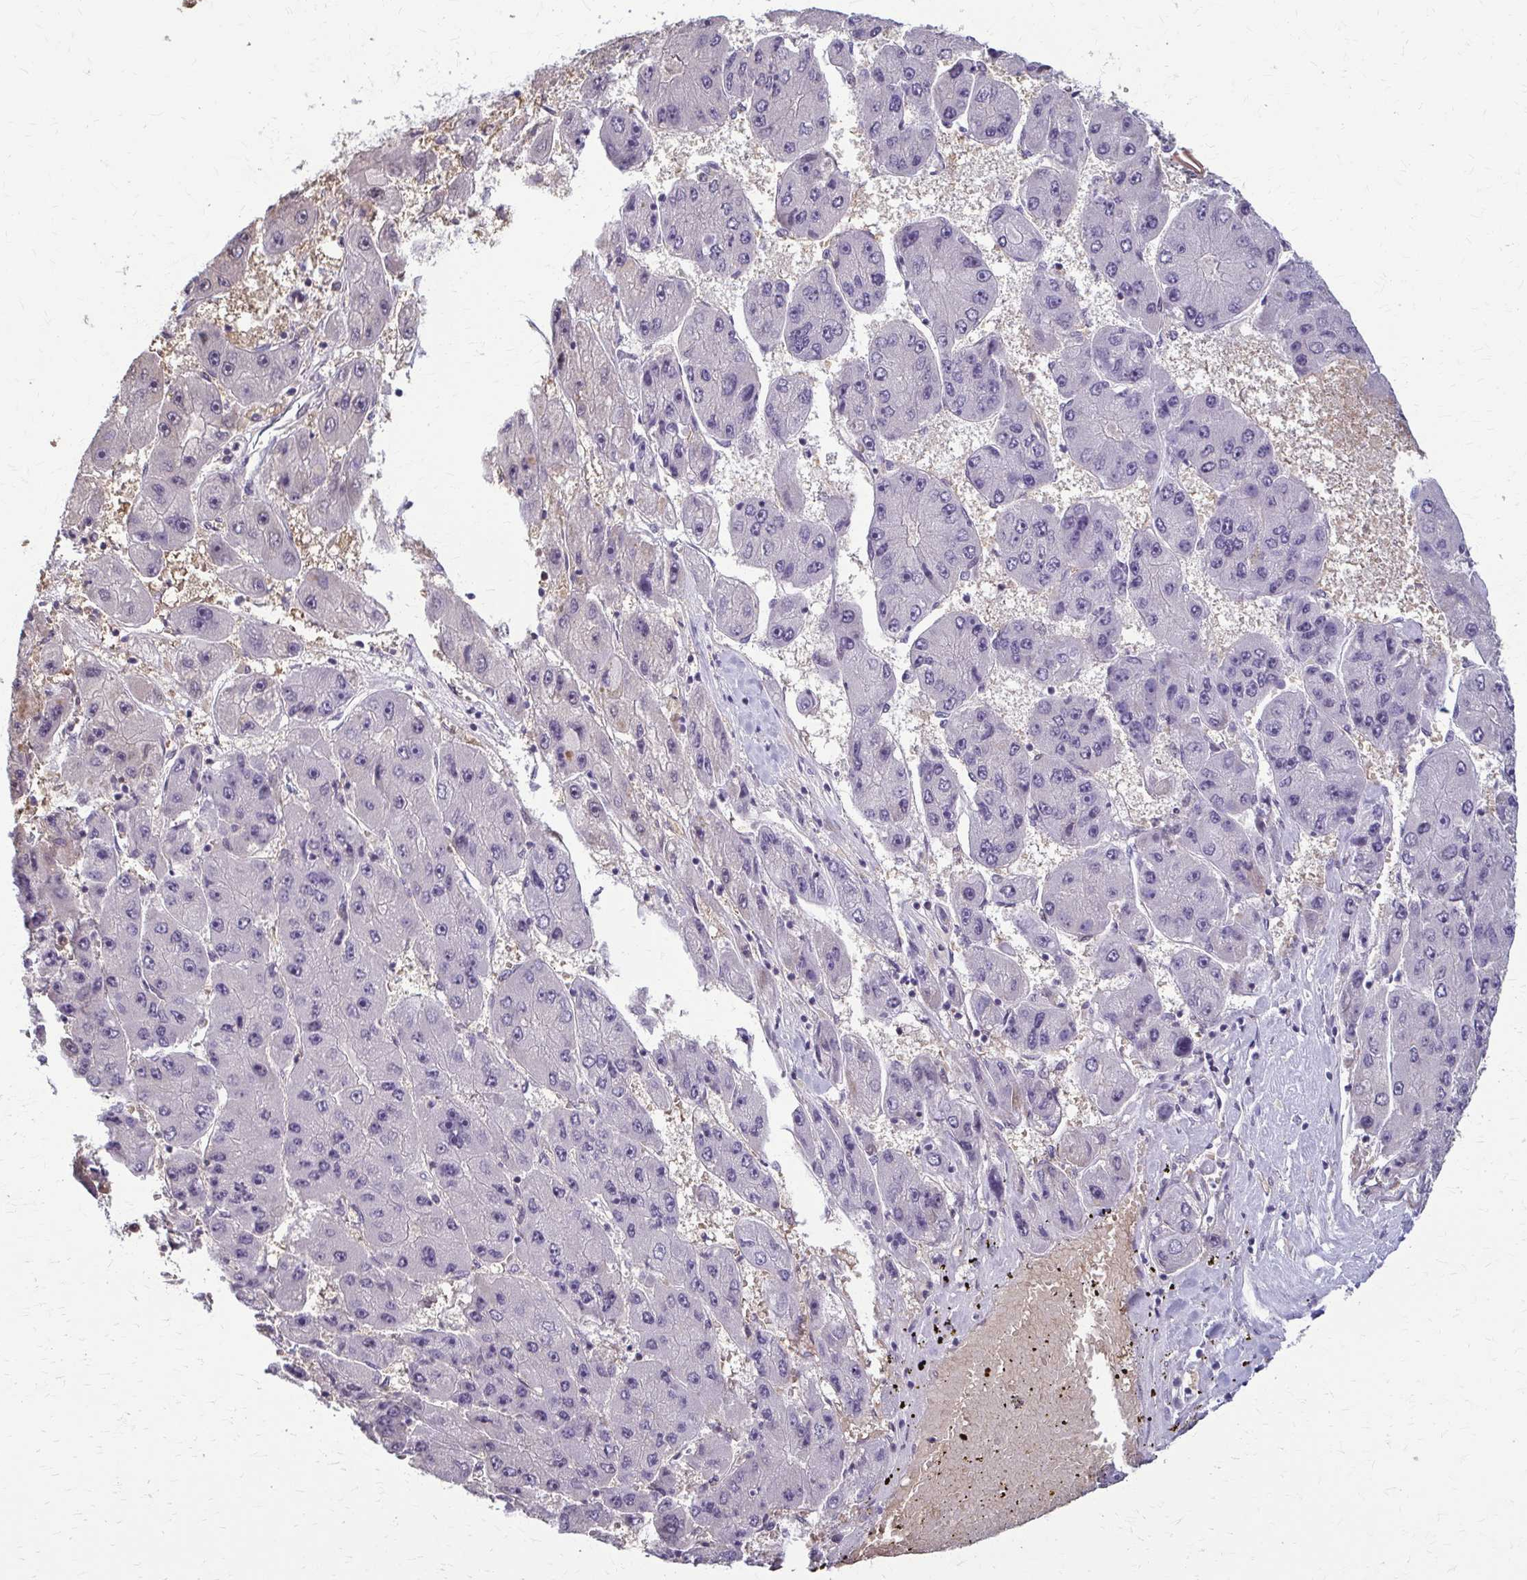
{"staining": {"intensity": "negative", "quantity": "none", "location": "none"}, "tissue": "liver cancer", "cell_type": "Tumor cells", "image_type": "cancer", "snomed": [{"axis": "morphology", "description": "Carcinoma, Hepatocellular, NOS"}, {"axis": "topography", "description": "Liver"}], "caption": "IHC image of liver cancer stained for a protein (brown), which demonstrates no expression in tumor cells.", "gene": "ZNF34", "patient": {"sex": "female", "age": 61}}